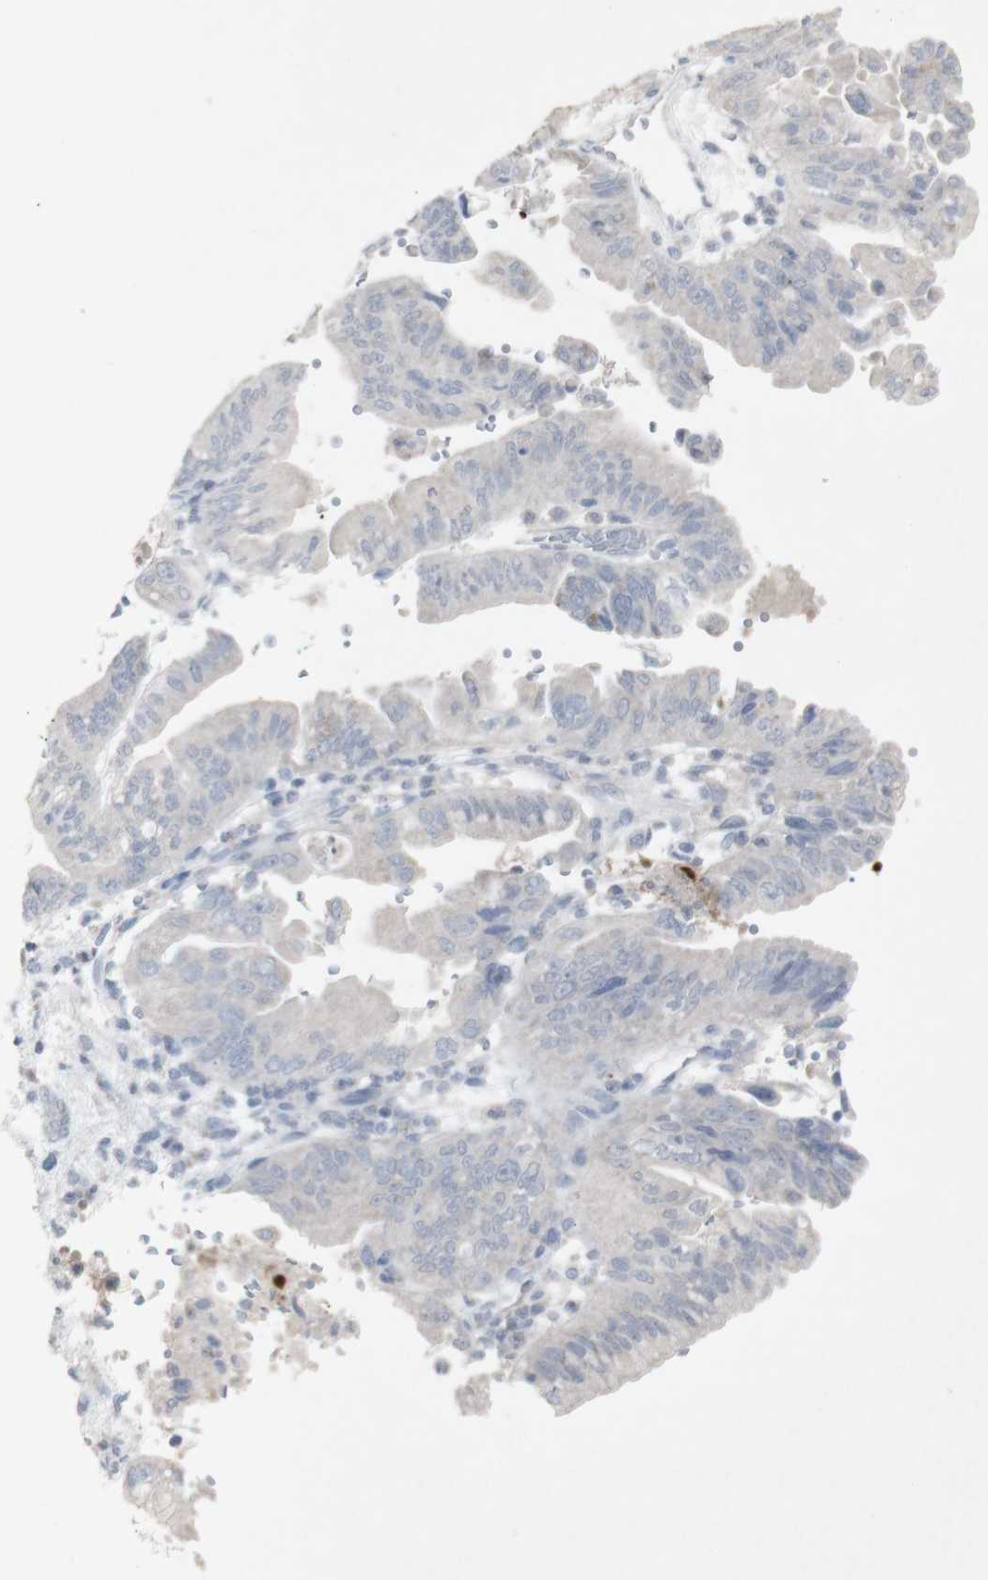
{"staining": {"intensity": "weak", "quantity": ">75%", "location": "cytoplasmic/membranous"}, "tissue": "pancreatic cancer", "cell_type": "Tumor cells", "image_type": "cancer", "snomed": [{"axis": "morphology", "description": "Adenocarcinoma, NOS"}, {"axis": "topography", "description": "Pancreas"}], "caption": "Tumor cells show weak cytoplasmic/membranous positivity in about >75% of cells in adenocarcinoma (pancreatic).", "gene": "INS", "patient": {"sex": "male", "age": 70}}